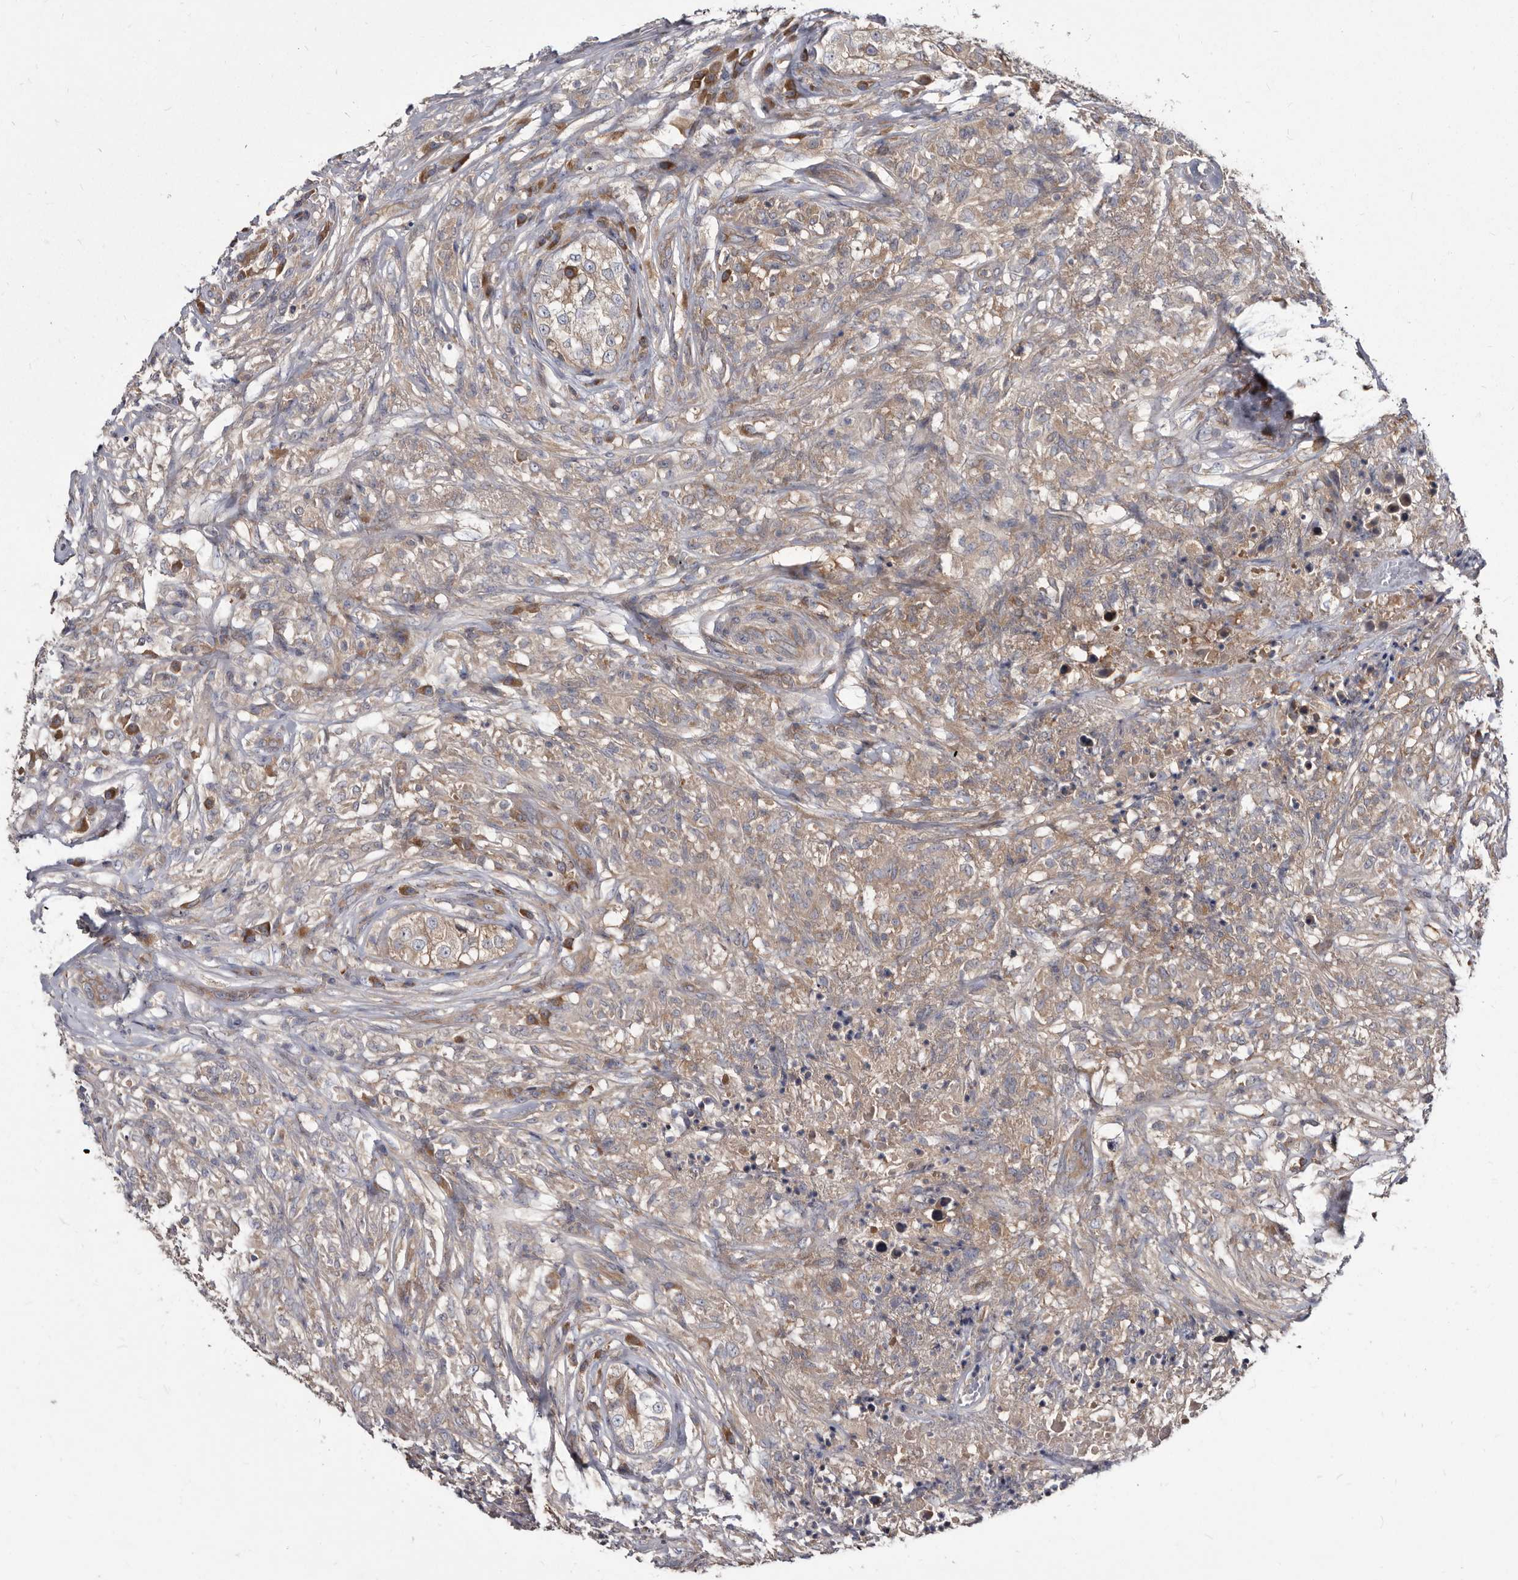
{"staining": {"intensity": "weak", "quantity": "25%-75%", "location": "cytoplasmic/membranous"}, "tissue": "testis cancer", "cell_type": "Tumor cells", "image_type": "cancer", "snomed": [{"axis": "morphology", "description": "Seminoma, NOS"}, {"axis": "topography", "description": "Testis"}], "caption": "A micrograph showing weak cytoplasmic/membranous staining in about 25%-75% of tumor cells in testis cancer (seminoma), as visualized by brown immunohistochemical staining.", "gene": "ABCF2", "patient": {"sex": "male", "age": 49}}